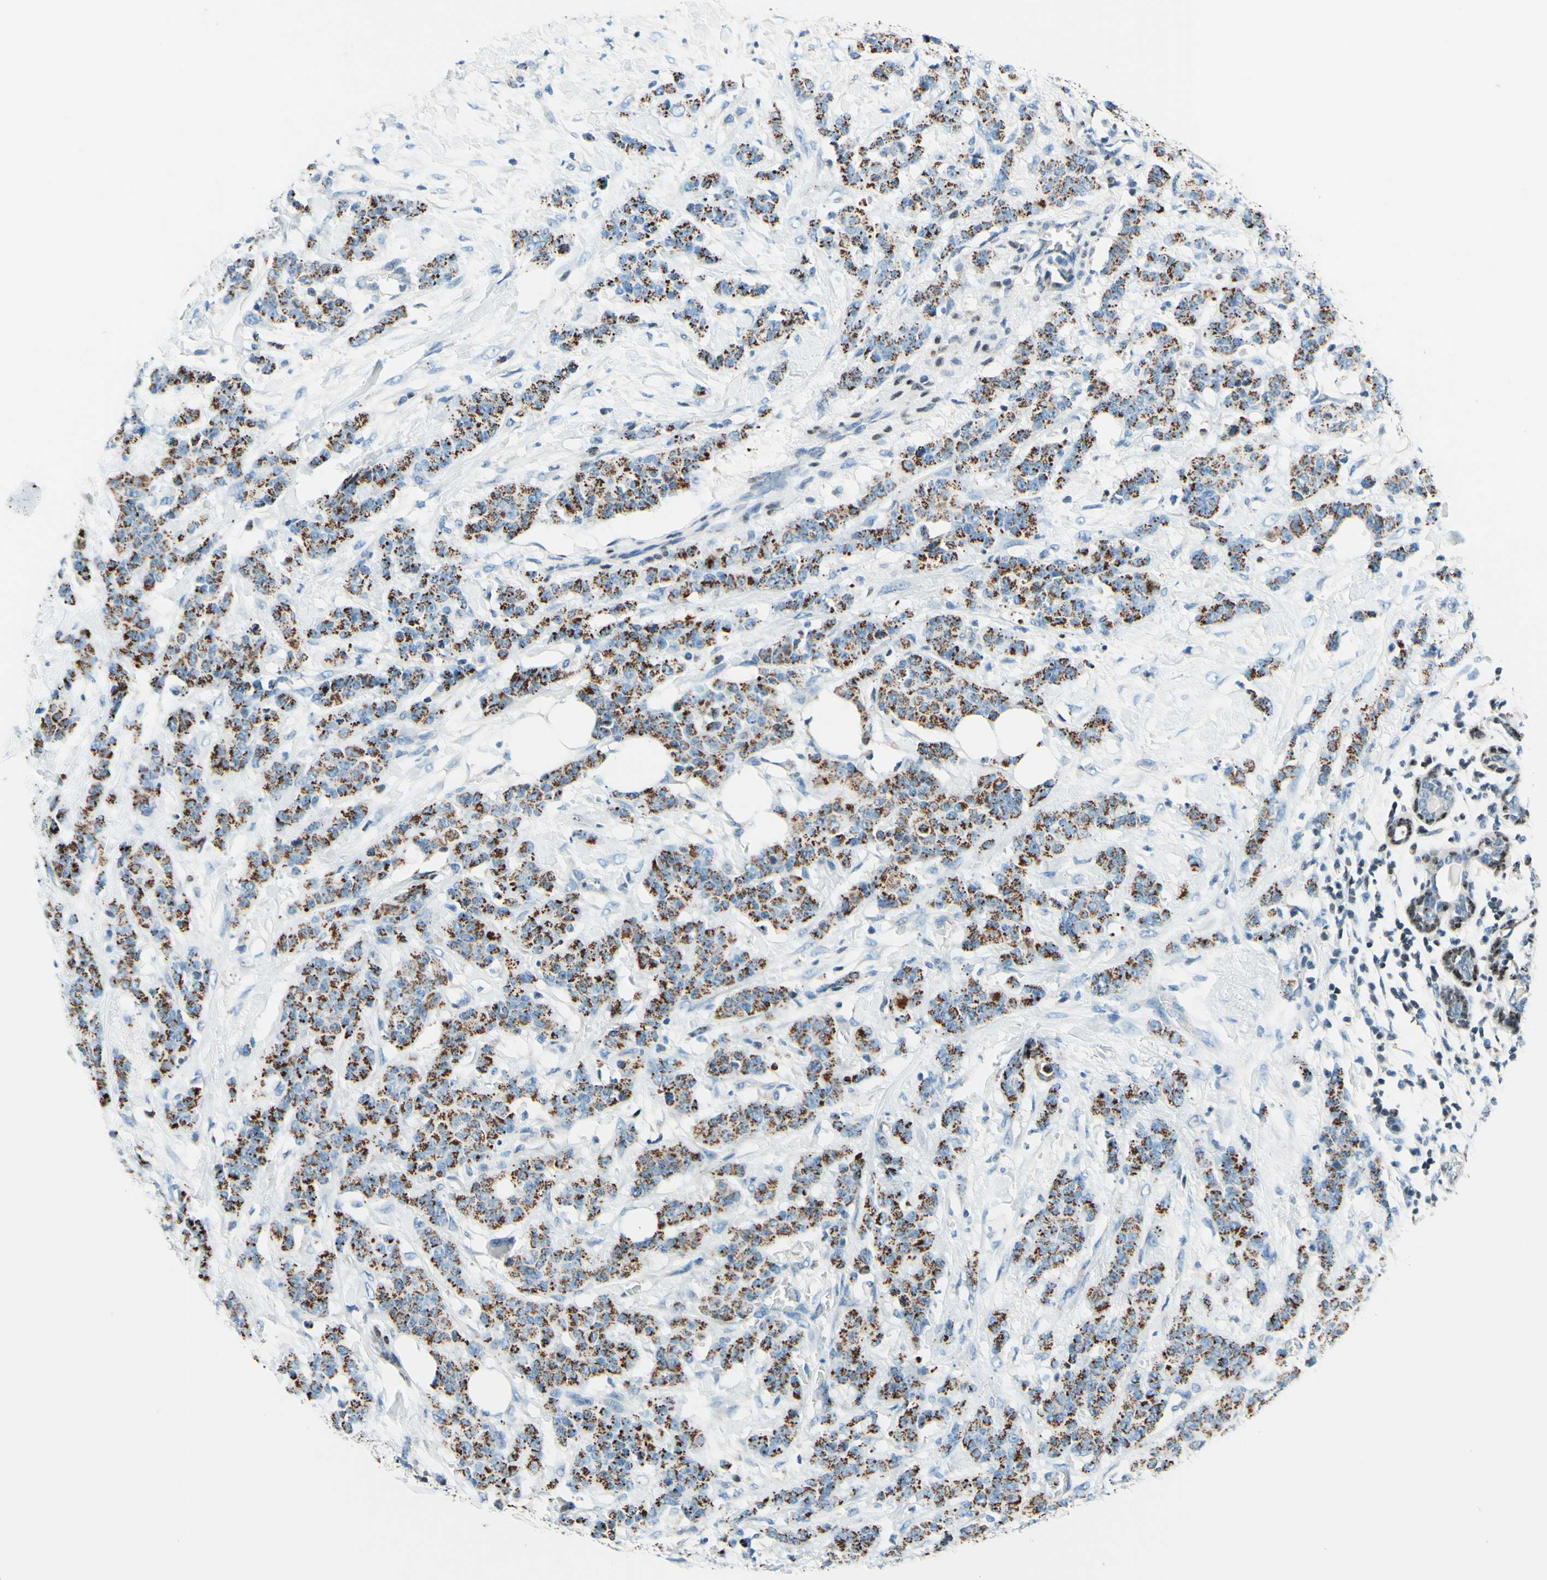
{"staining": {"intensity": "moderate", "quantity": ">75%", "location": "cytoplasmic/membranous"}, "tissue": "breast cancer", "cell_type": "Tumor cells", "image_type": "cancer", "snomed": [{"axis": "morphology", "description": "Normal tissue, NOS"}, {"axis": "morphology", "description": "Duct carcinoma"}, {"axis": "topography", "description": "Breast"}], "caption": "Protein expression analysis of breast cancer (infiltrating ductal carcinoma) reveals moderate cytoplasmic/membranous positivity in approximately >75% of tumor cells.", "gene": "CBX7", "patient": {"sex": "female", "age": 40}}